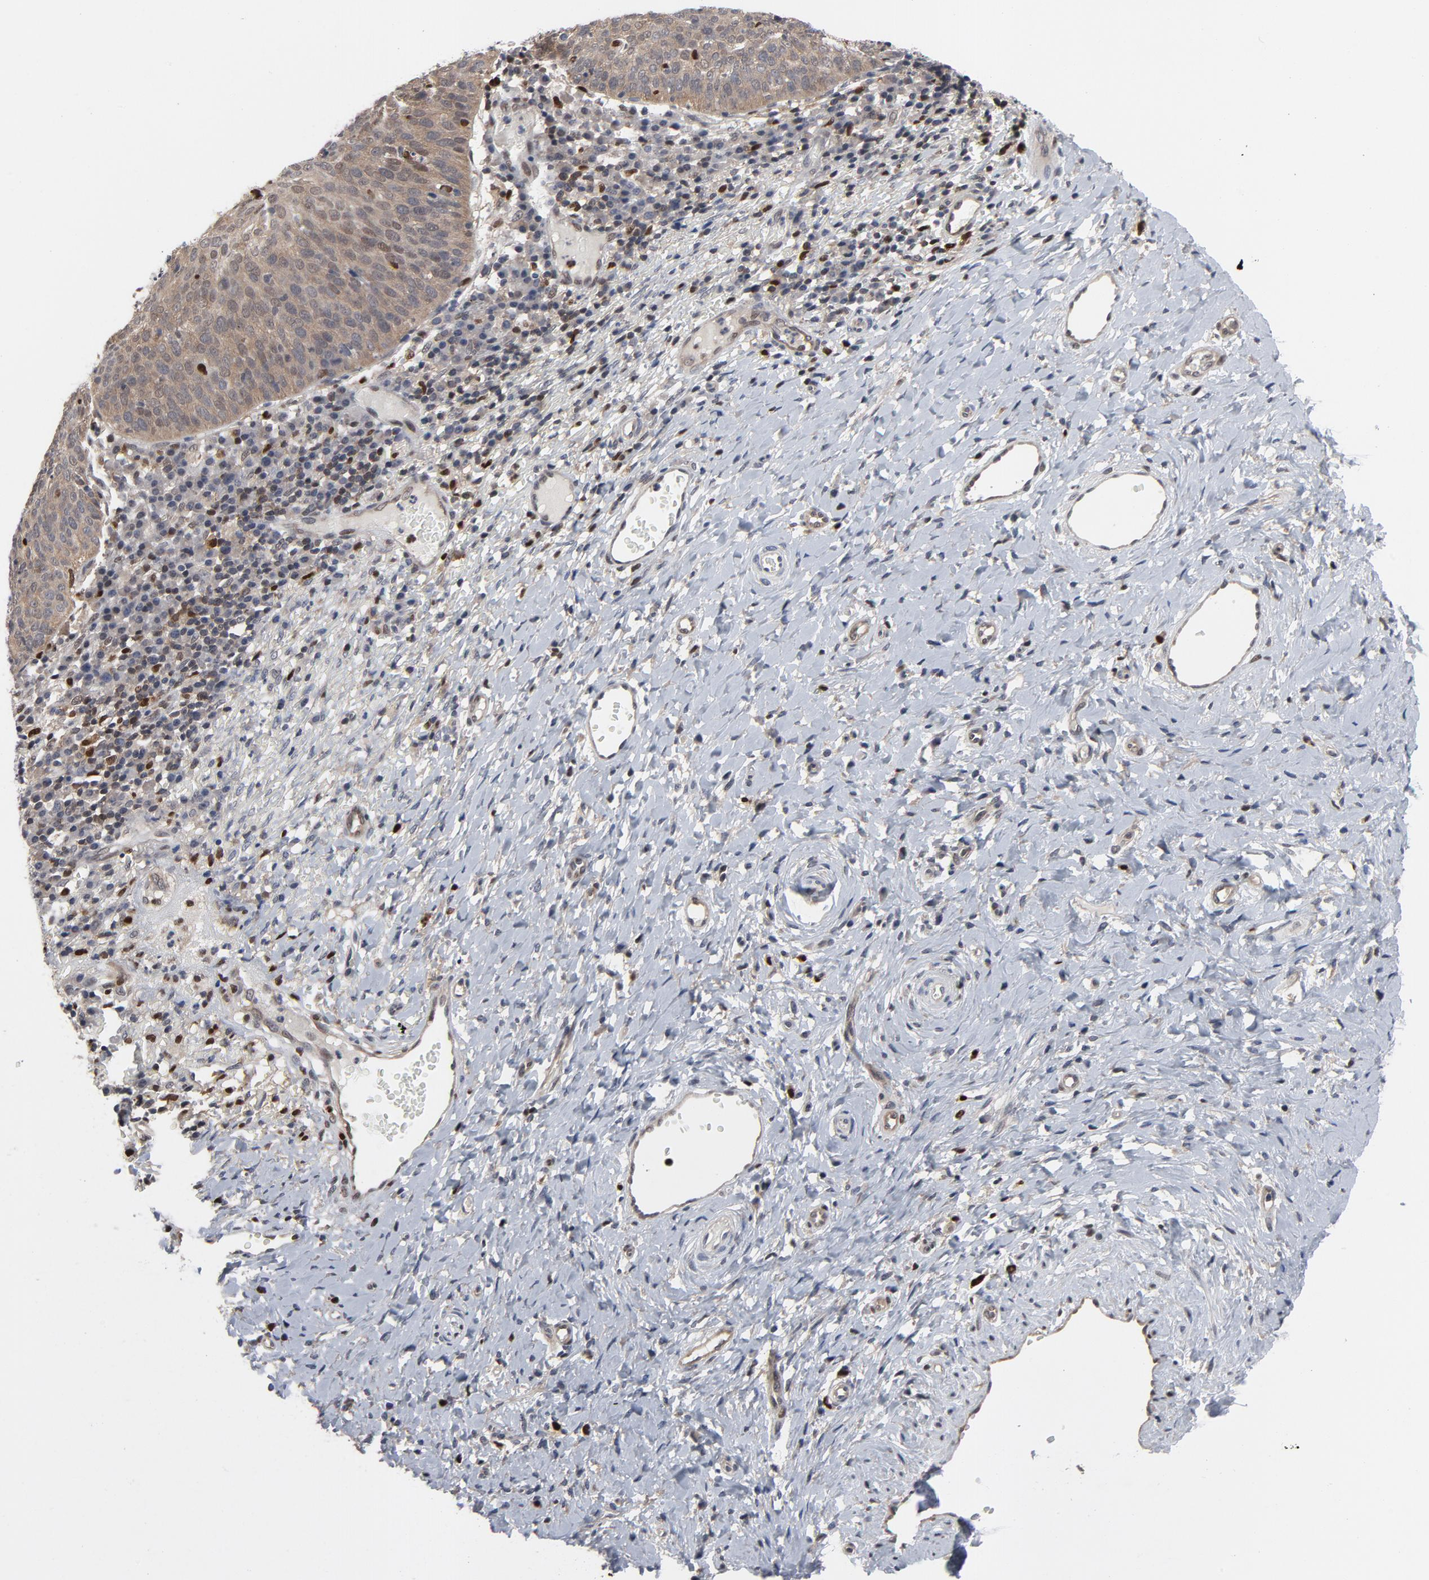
{"staining": {"intensity": "moderate", "quantity": ">75%", "location": "cytoplasmic/membranous,nuclear"}, "tissue": "cervical cancer", "cell_type": "Tumor cells", "image_type": "cancer", "snomed": [{"axis": "morphology", "description": "Normal tissue, NOS"}, {"axis": "morphology", "description": "Squamous cell carcinoma, NOS"}, {"axis": "topography", "description": "Cervix"}], "caption": "Immunohistochemical staining of cervical squamous cell carcinoma reveals moderate cytoplasmic/membranous and nuclear protein expression in about >75% of tumor cells. The staining was performed using DAB (3,3'-diaminobenzidine), with brown indicating positive protein expression. Nuclei are stained blue with hematoxylin.", "gene": "NFKB1", "patient": {"sex": "female", "age": 39}}